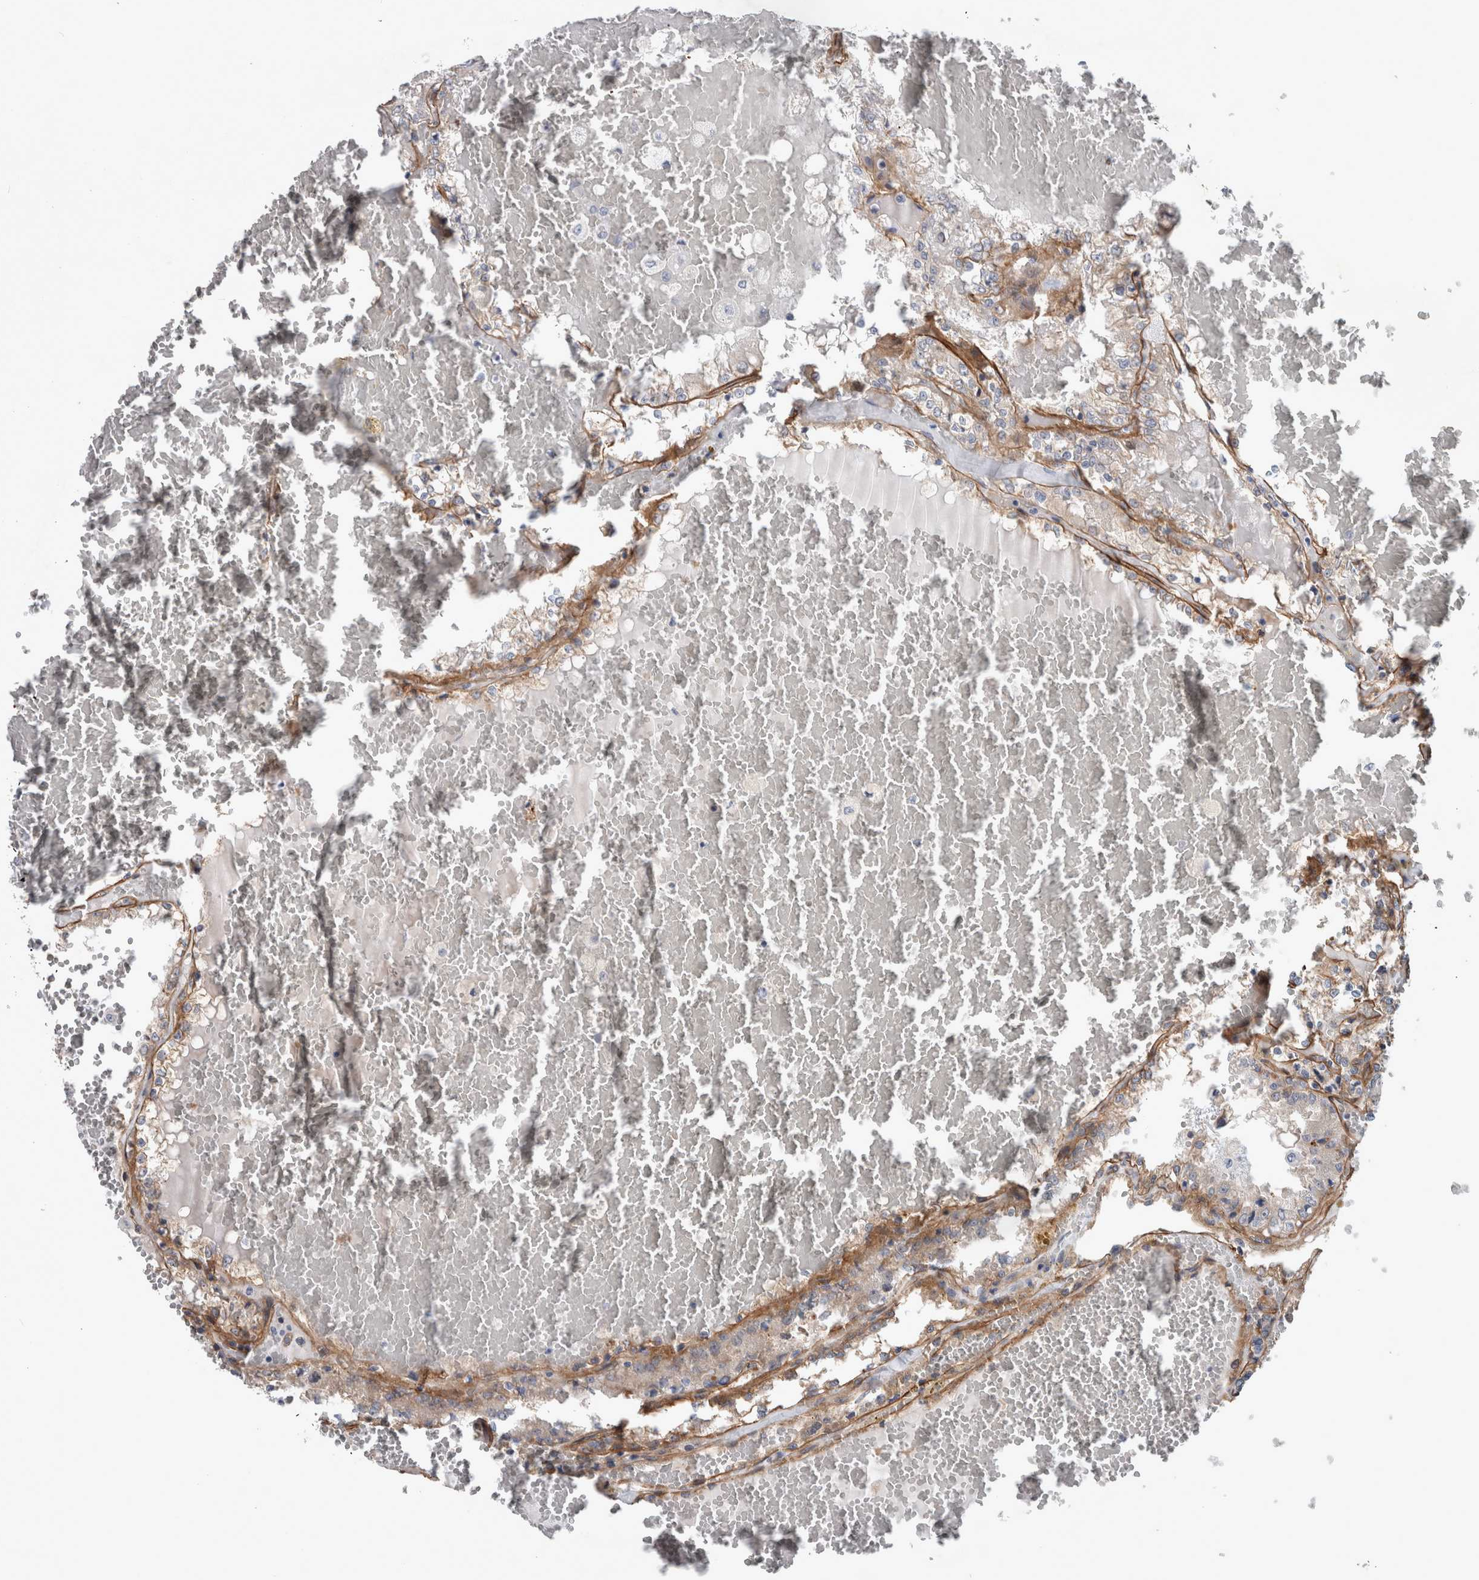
{"staining": {"intensity": "moderate", "quantity": "25%-75%", "location": "cytoplasmic/membranous"}, "tissue": "renal cancer", "cell_type": "Tumor cells", "image_type": "cancer", "snomed": [{"axis": "morphology", "description": "Adenocarcinoma, NOS"}, {"axis": "topography", "description": "Kidney"}], "caption": "Immunohistochemical staining of human renal cancer (adenocarcinoma) reveals moderate cytoplasmic/membranous protein positivity in approximately 25%-75% of tumor cells. (Brightfield microscopy of DAB IHC at high magnification).", "gene": "BCAM", "patient": {"sex": "female", "age": 56}}